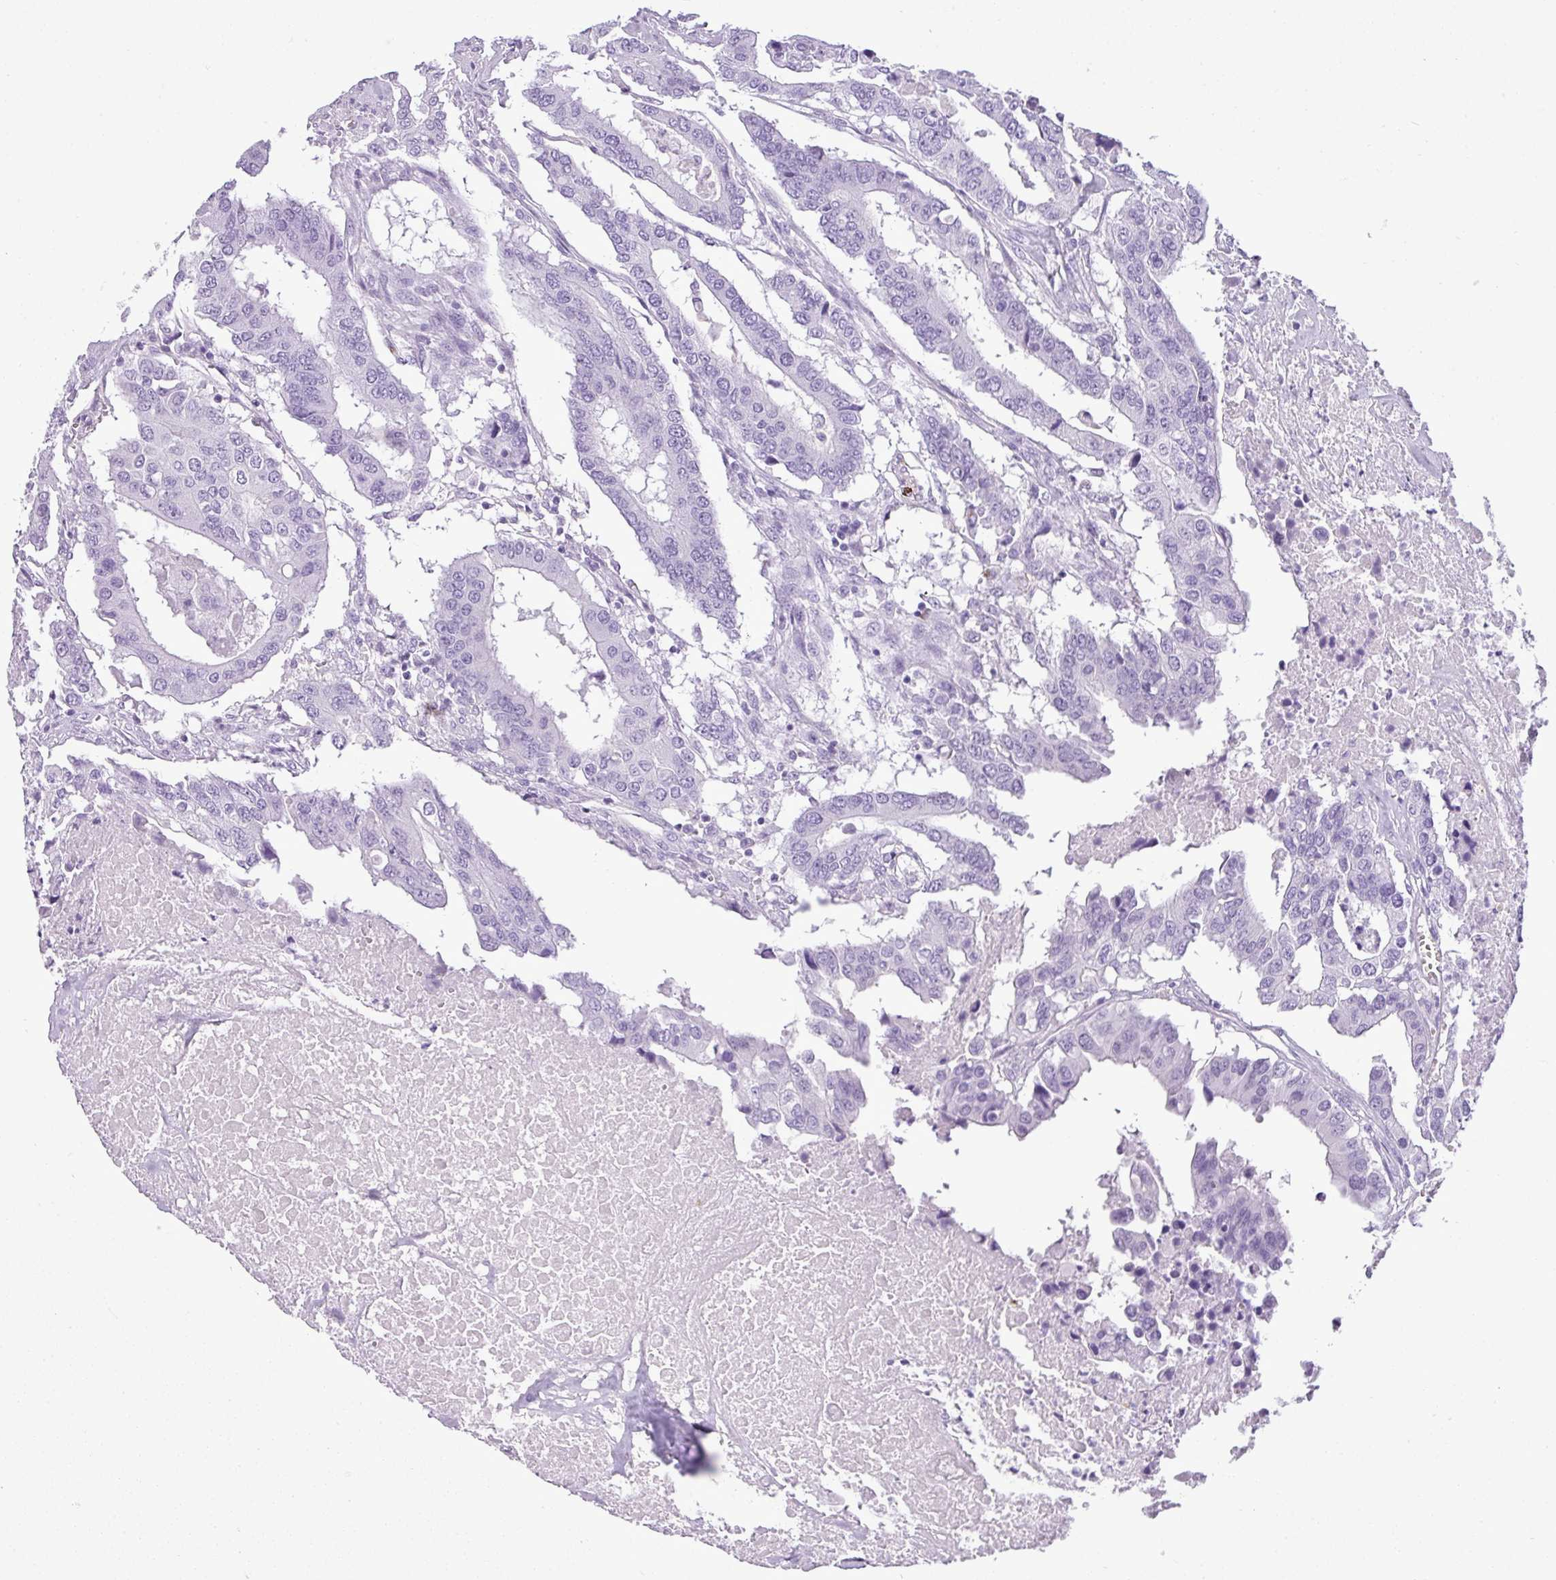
{"staining": {"intensity": "negative", "quantity": "none", "location": "none"}, "tissue": "colorectal cancer", "cell_type": "Tumor cells", "image_type": "cancer", "snomed": [{"axis": "morphology", "description": "Adenocarcinoma, NOS"}, {"axis": "topography", "description": "Colon"}], "caption": "There is no significant positivity in tumor cells of colorectal cancer (adenocarcinoma).", "gene": "RBMXL2", "patient": {"sex": "male", "age": 77}}